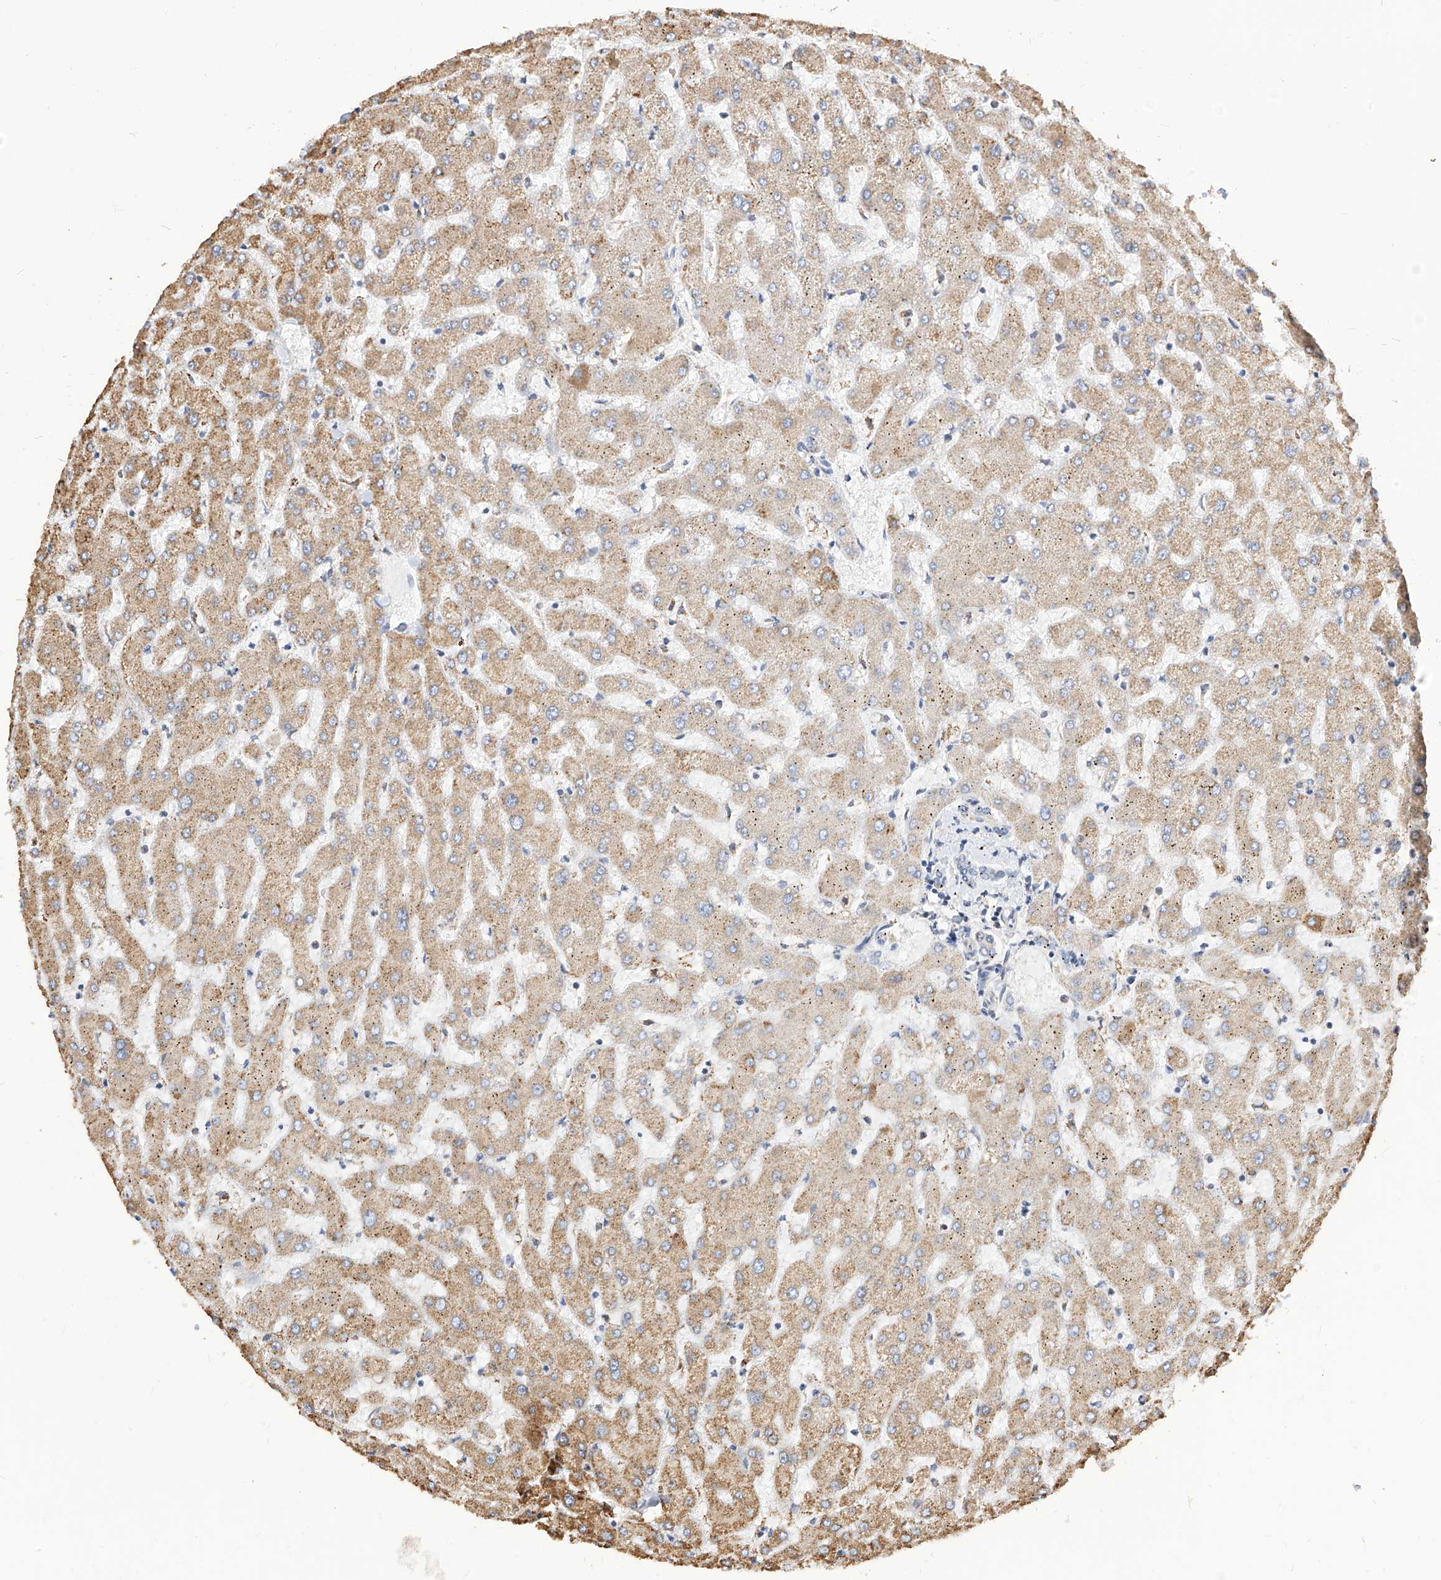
{"staining": {"intensity": "negative", "quantity": "none", "location": "none"}, "tissue": "liver", "cell_type": "Cholangiocytes", "image_type": "normal", "snomed": [{"axis": "morphology", "description": "Normal tissue, NOS"}, {"axis": "topography", "description": "Liver"}], "caption": "High magnification brightfield microscopy of normal liver stained with DAB (3,3'-diaminobenzidine) (brown) and counterstained with hematoxylin (blue): cholangiocytes show no significant expression. The staining was performed using DAB to visualize the protein expression in brown, while the nuclei were stained in blue with hematoxylin (Magnification: 20x).", "gene": "TTLL8", "patient": {"sex": "female", "age": 63}}